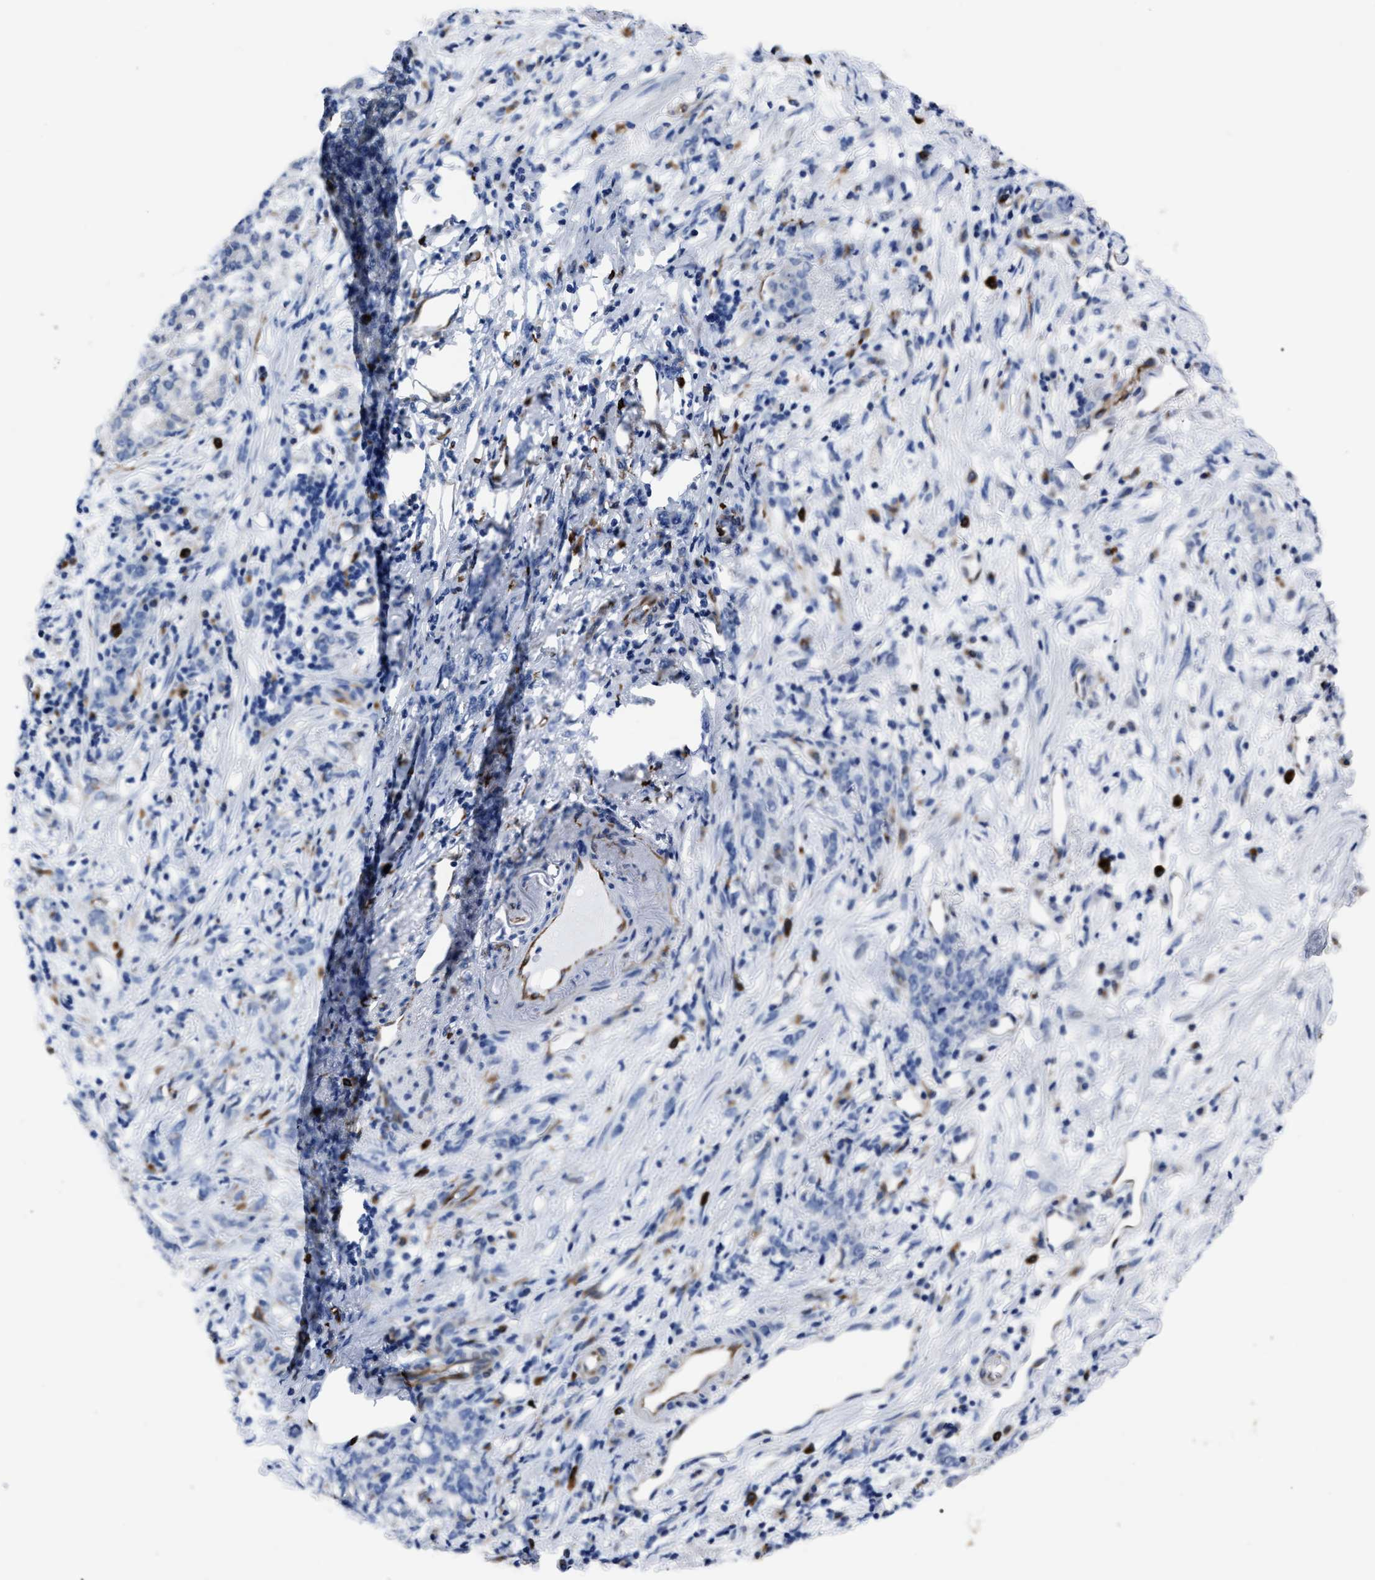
{"staining": {"intensity": "negative", "quantity": "none", "location": "none"}, "tissue": "stomach cancer", "cell_type": "Tumor cells", "image_type": "cancer", "snomed": [{"axis": "morphology", "description": "Adenocarcinoma, NOS"}, {"axis": "topography", "description": "Stomach, lower"}], "caption": "Histopathology image shows no significant protein positivity in tumor cells of adenocarcinoma (stomach).", "gene": "OR10G3", "patient": {"sex": "male", "age": 88}}